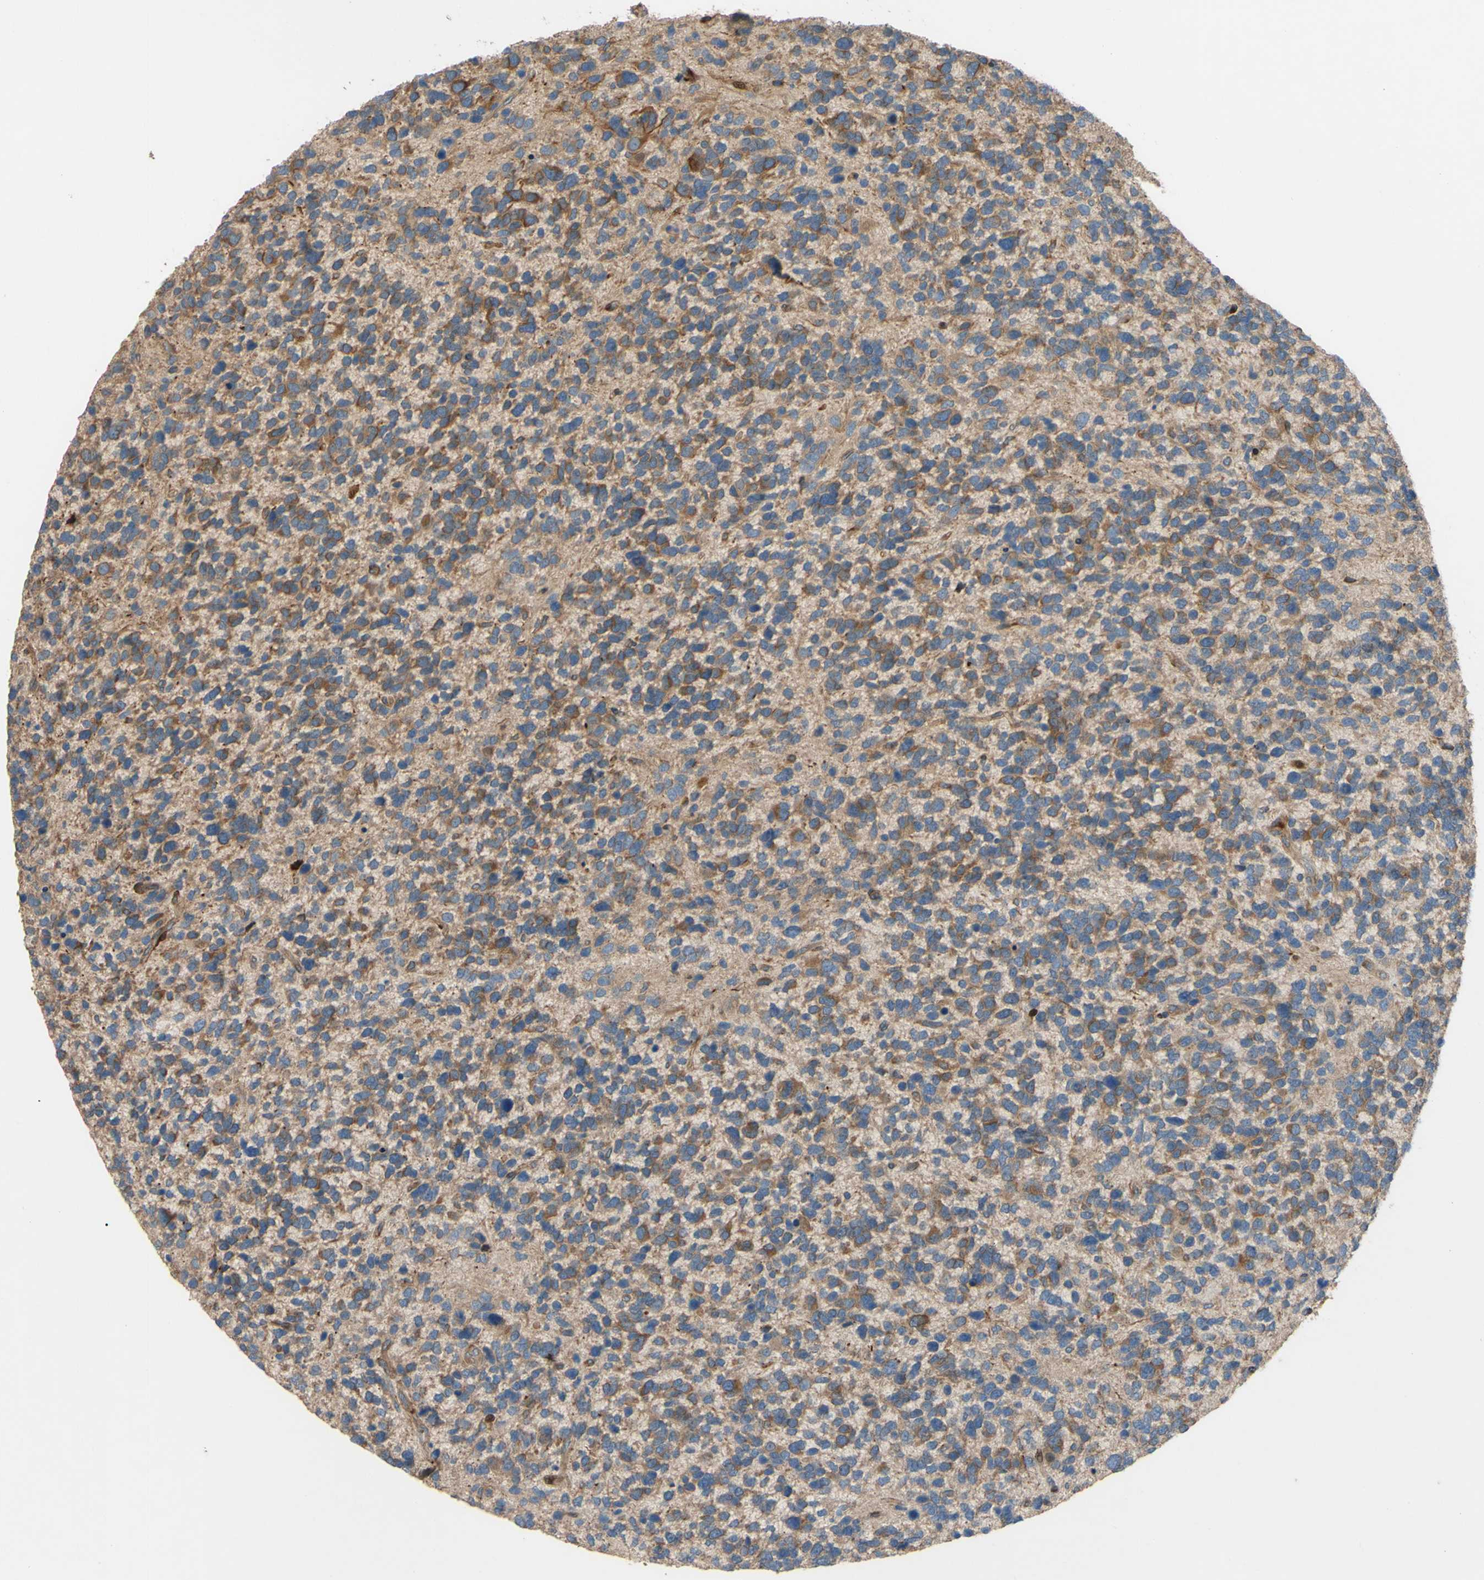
{"staining": {"intensity": "moderate", "quantity": "25%-75%", "location": "cytoplasmic/membranous"}, "tissue": "glioma", "cell_type": "Tumor cells", "image_type": "cancer", "snomed": [{"axis": "morphology", "description": "Glioma, malignant, High grade"}, {"axis": "topography", "description": "Brain"}], "caption": "High-magnification brightfield microscopy of malignant glioma (high-grade) stained with DAB (brown) and counterstained with hematoxylin (blue). tumor cells exhibit moderate cytoplasmic/membranous positivity is identified in about25%-75% of cells.", "gene": "SPTLC1", "patient": {"sex": "female", "age": 58}}